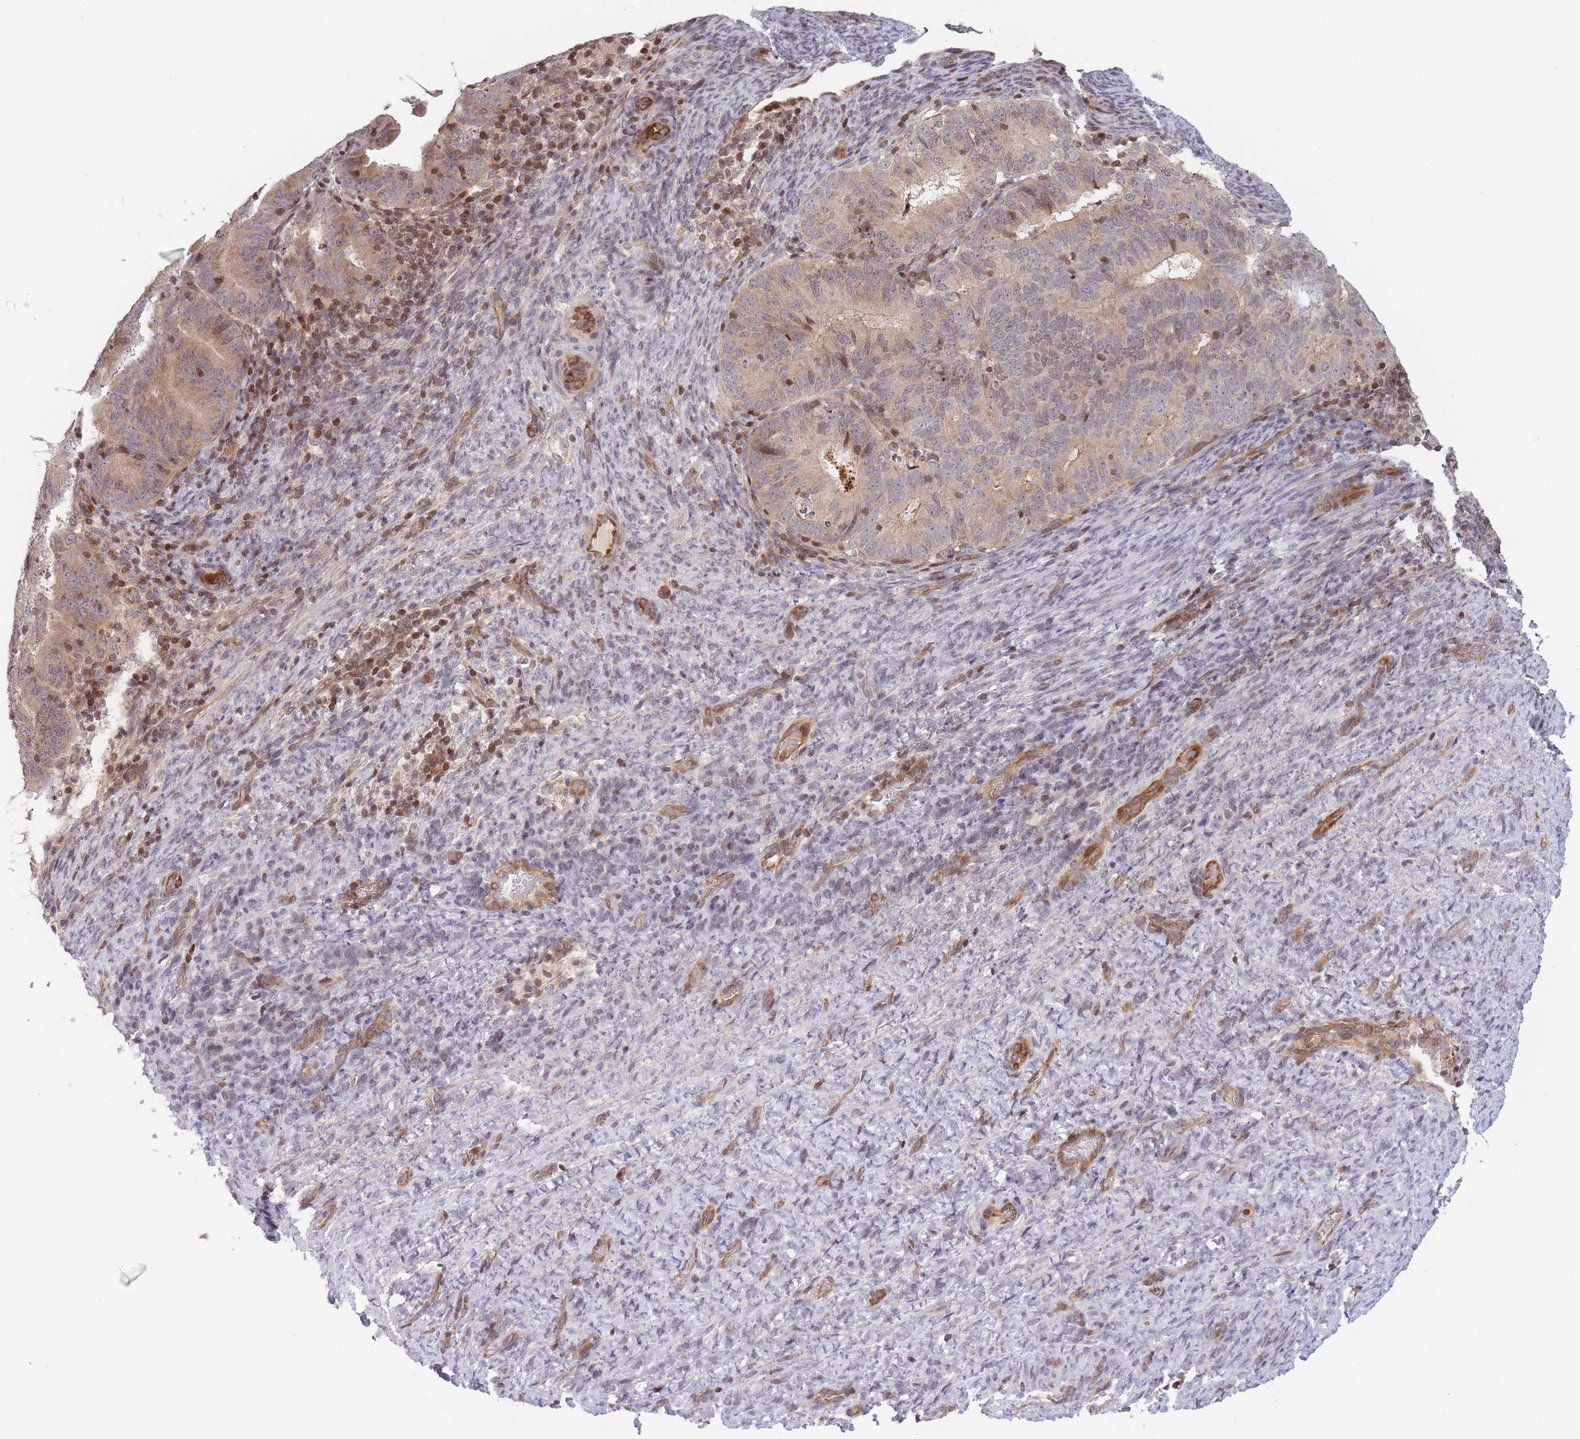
{"staining": {"intensity": "weak", "quantity": "25%-75%", "location": "cytoplasmic/membranous,nuclear"}, "tissue": "endometrial cancer", "cell_type": "Tumor cells", "image_type": "cancer", "snomed": [{"axis": "morphology", "description": "Adenocarcinoma, NOS"}, {"axis": "topography", "description": "Endometrium"}], "caption": "An immunohistochemistry (IHC) histopathology image of tumor tissue is shown. Protein staining in brown shows weak cytoplasmic/membranous and nuclear positivity in endometrial cancer (adenocarcinoma) within tumor cells.", "gene": "SLC35F5", "patient": {"sex": "female", "age": 70}}